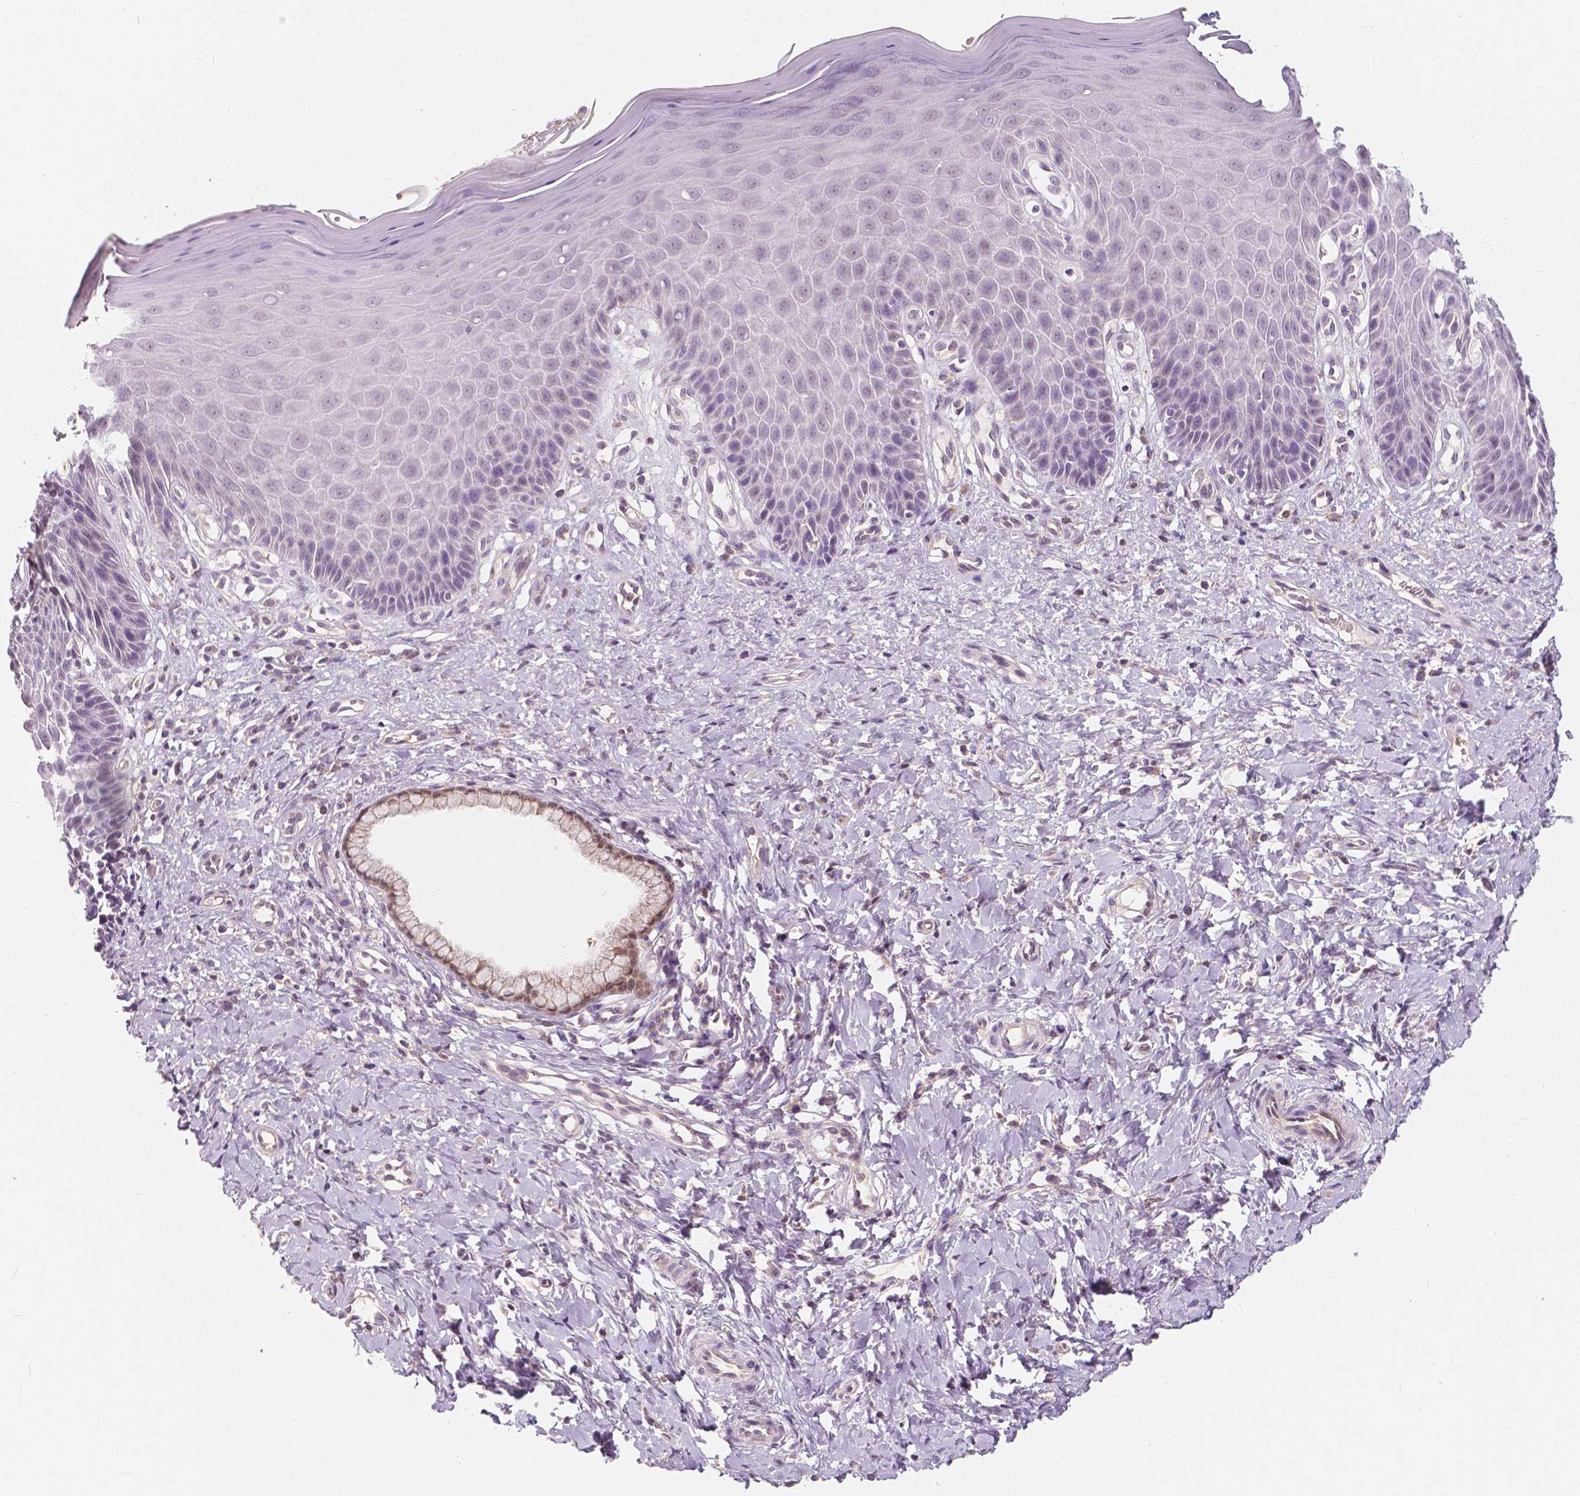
{"staining": {"intensity": "negative", "quantity": "none", "location": "none"}, "tissue": "vagina", "cell_type": "Squamous epithelial cells", "image_type": "normal", "snomed": [{"axis": "morphology", "description": "Normal tissue, NOS"}, {"axis": "topography", "description": "Vagina"}], "caption": "Immunohistochemistry (IHC) image of benign vagina stained for a protein (brown), which reveals no positivity in squamous epithelial cells.", "gene": "NAPRT", "patient": {"sex": "female", "age": 83}}